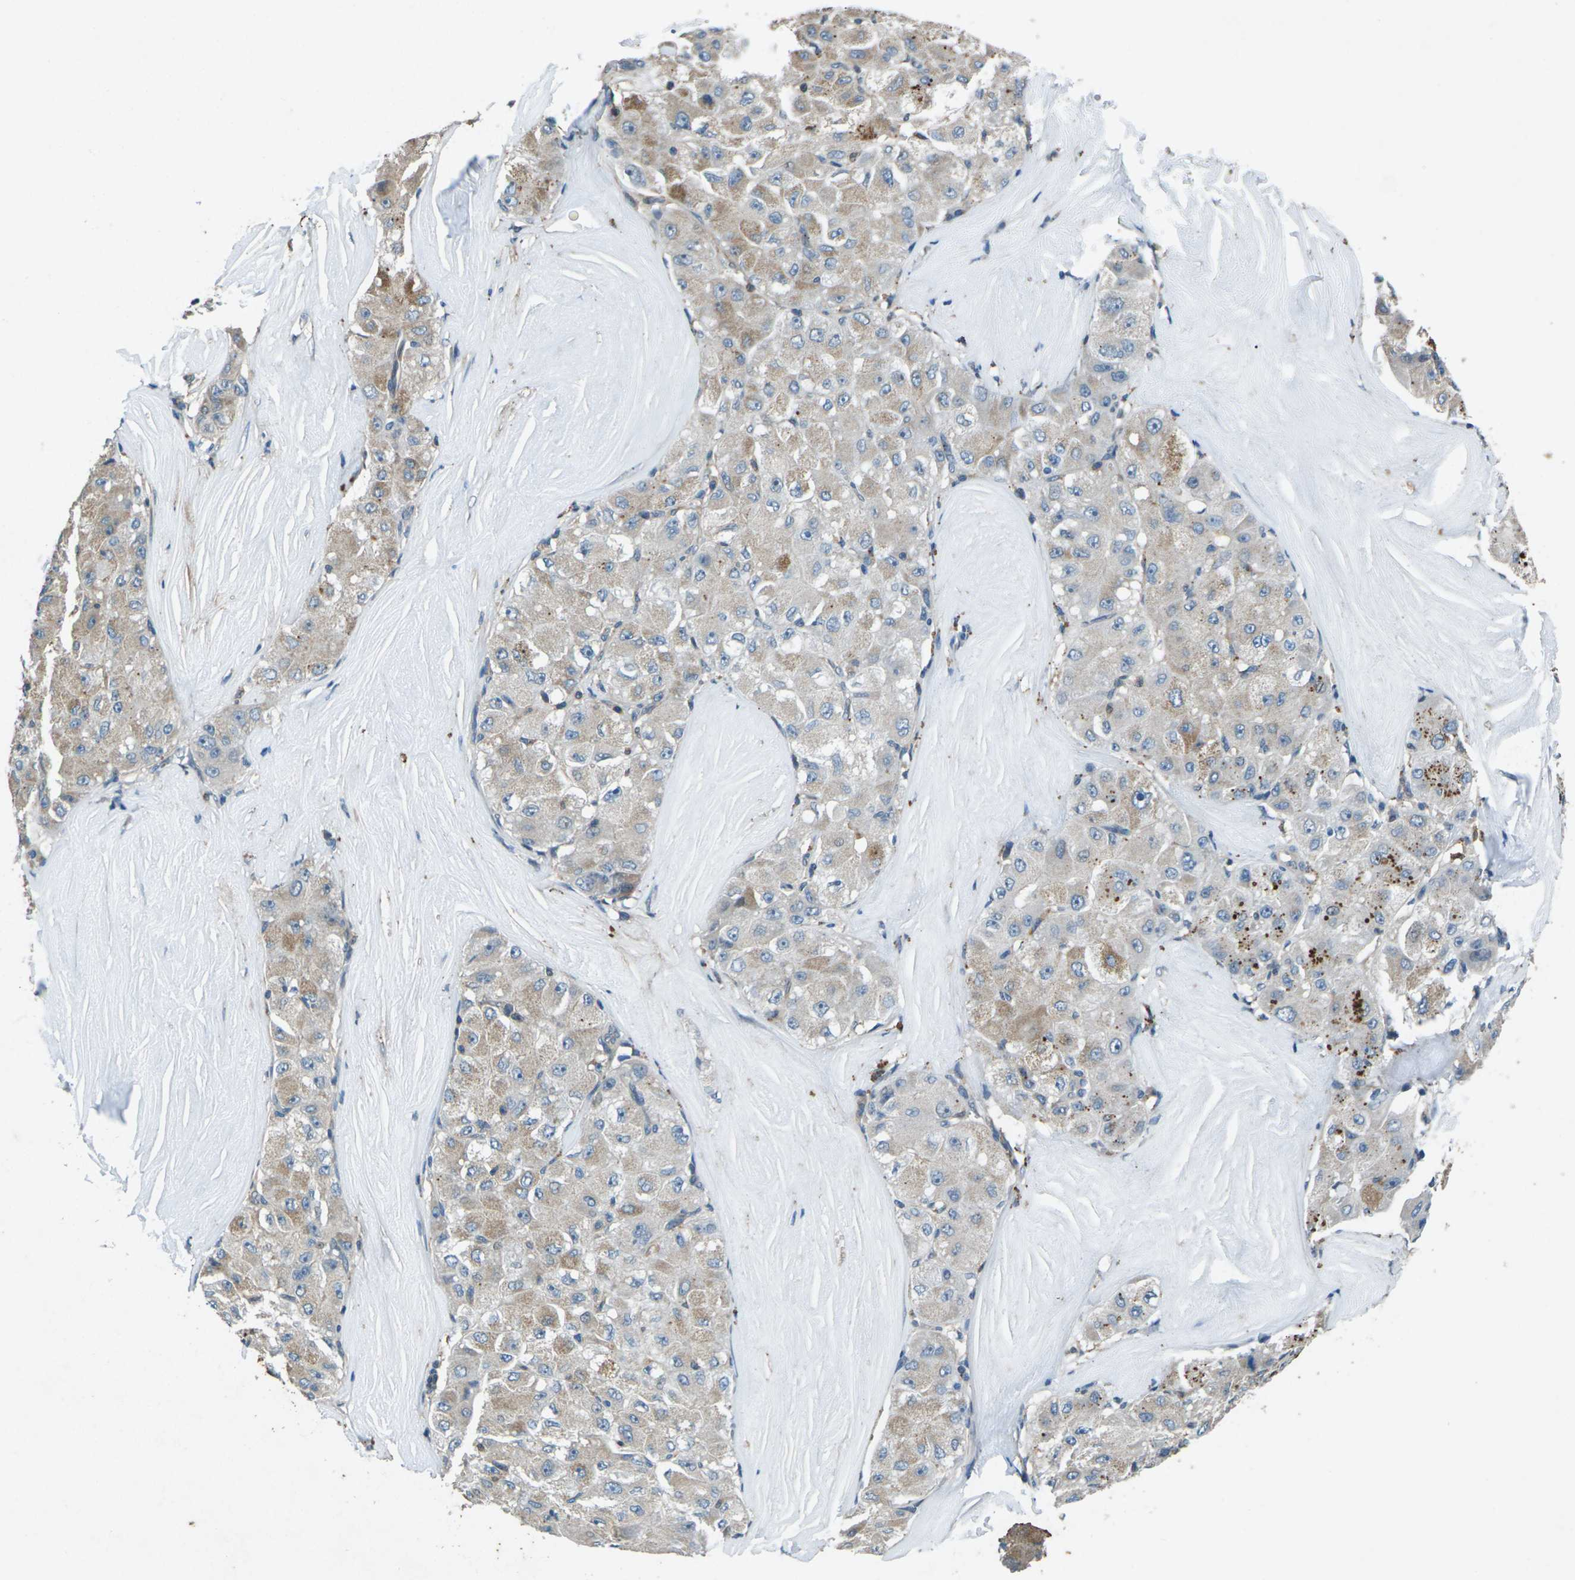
{"staining": {"intensity": "moderate", "quantity": "25%-75%", "location": "cytoplasmic/membranous"}, "tissue": "liver cancer", "cell_type": "Tumor cells", "image_type": "cancer", "snomed": [{"axis": "morphology", "description": "Carcinoma, Hepatocellular, NOS"}, {"axis": "topography", "description": "Liver"}], "caption": "Liver hepatocellular carcinoma stained with a protein marker demonstrates moderate staining in tumor cells.", "gene": "SIGLEC14", "patient": {"sex": "male", "age": 80}}